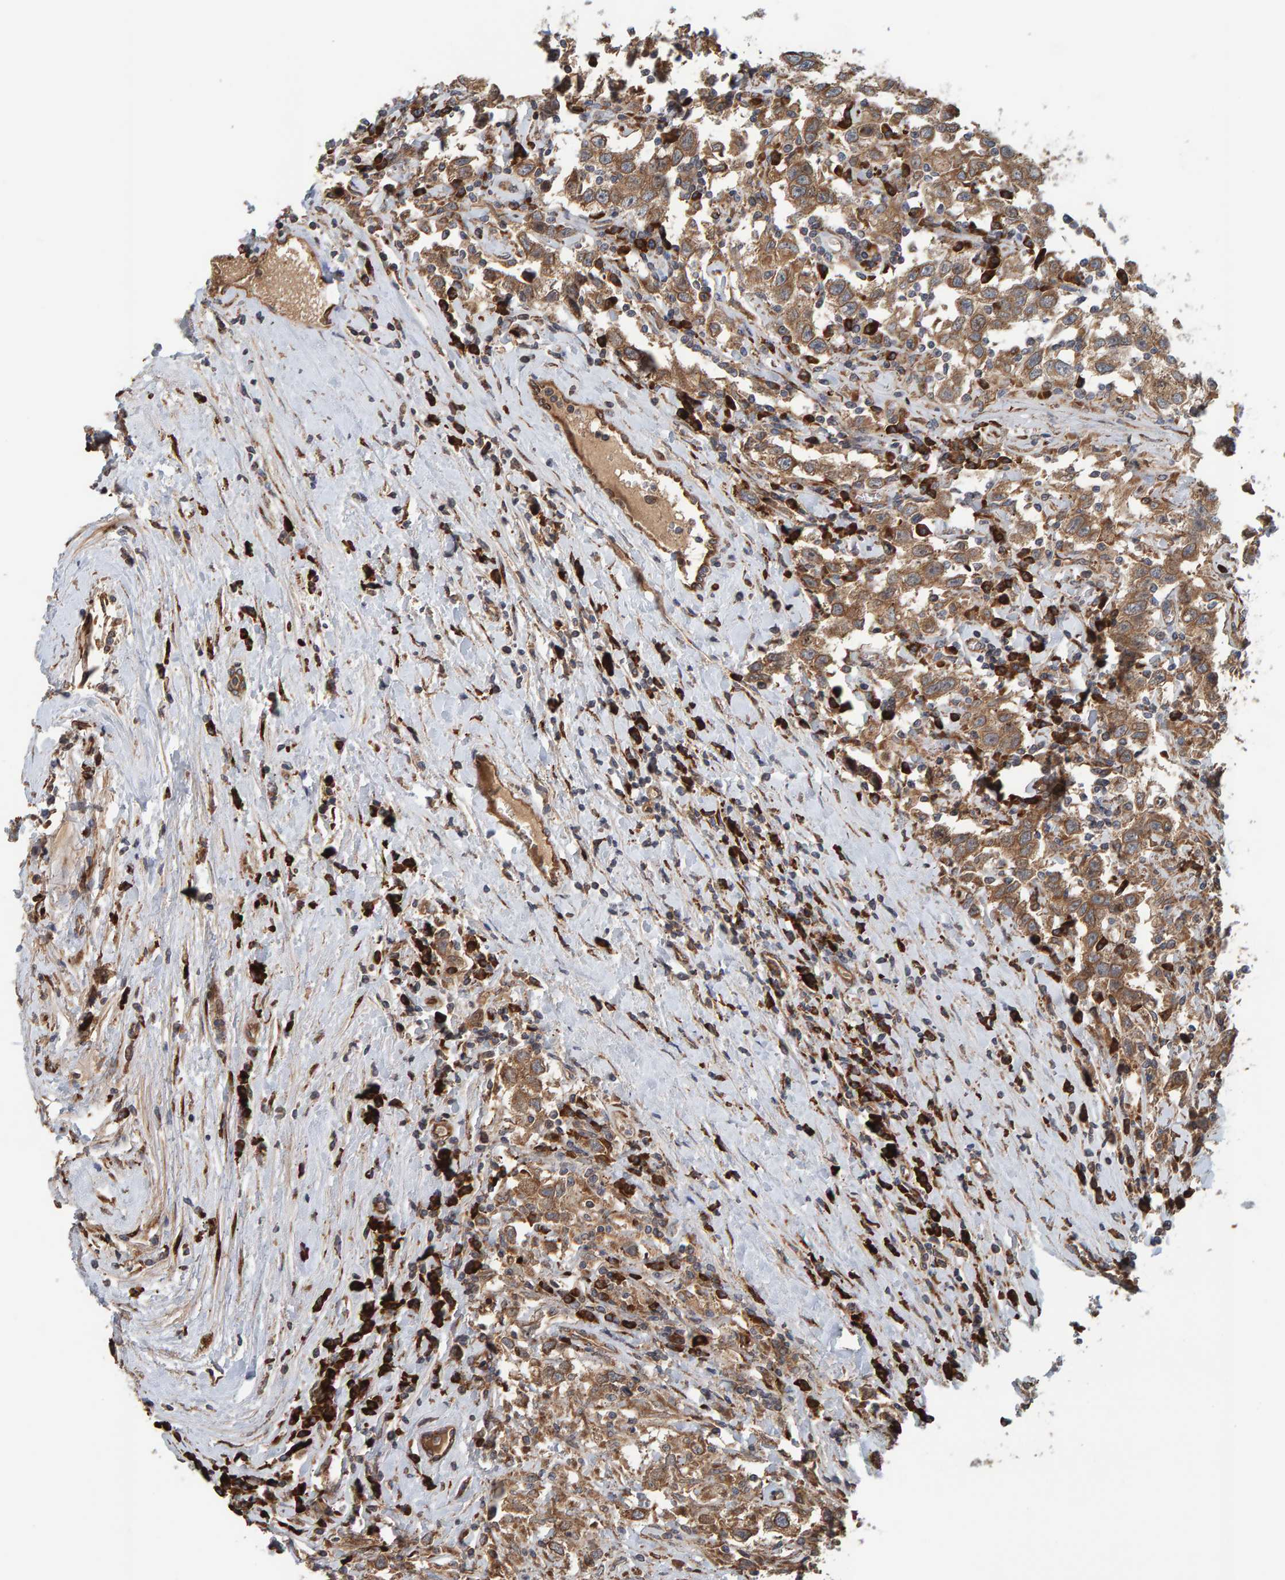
{"staining": {"intensity": "moderate", "quantity": ">75%", "location": "cytoplasmic/membranous"}, "tissue": "testis cancer", "cell_type": "Tumor cells", "image_type": "cancer", "snomed": [{"axis": "morphology", "description": "Seminoma, NOS"}, {"axis": "topography", "description": "Testis"}], "caption": "Protein staining demonstrates moderate cytoplasmic/membranous expression in approximately >75% of tumor cells in seminoma (testis).", "gene": "BAIAP2", "patient": {"sex": "male", "age": 41}}